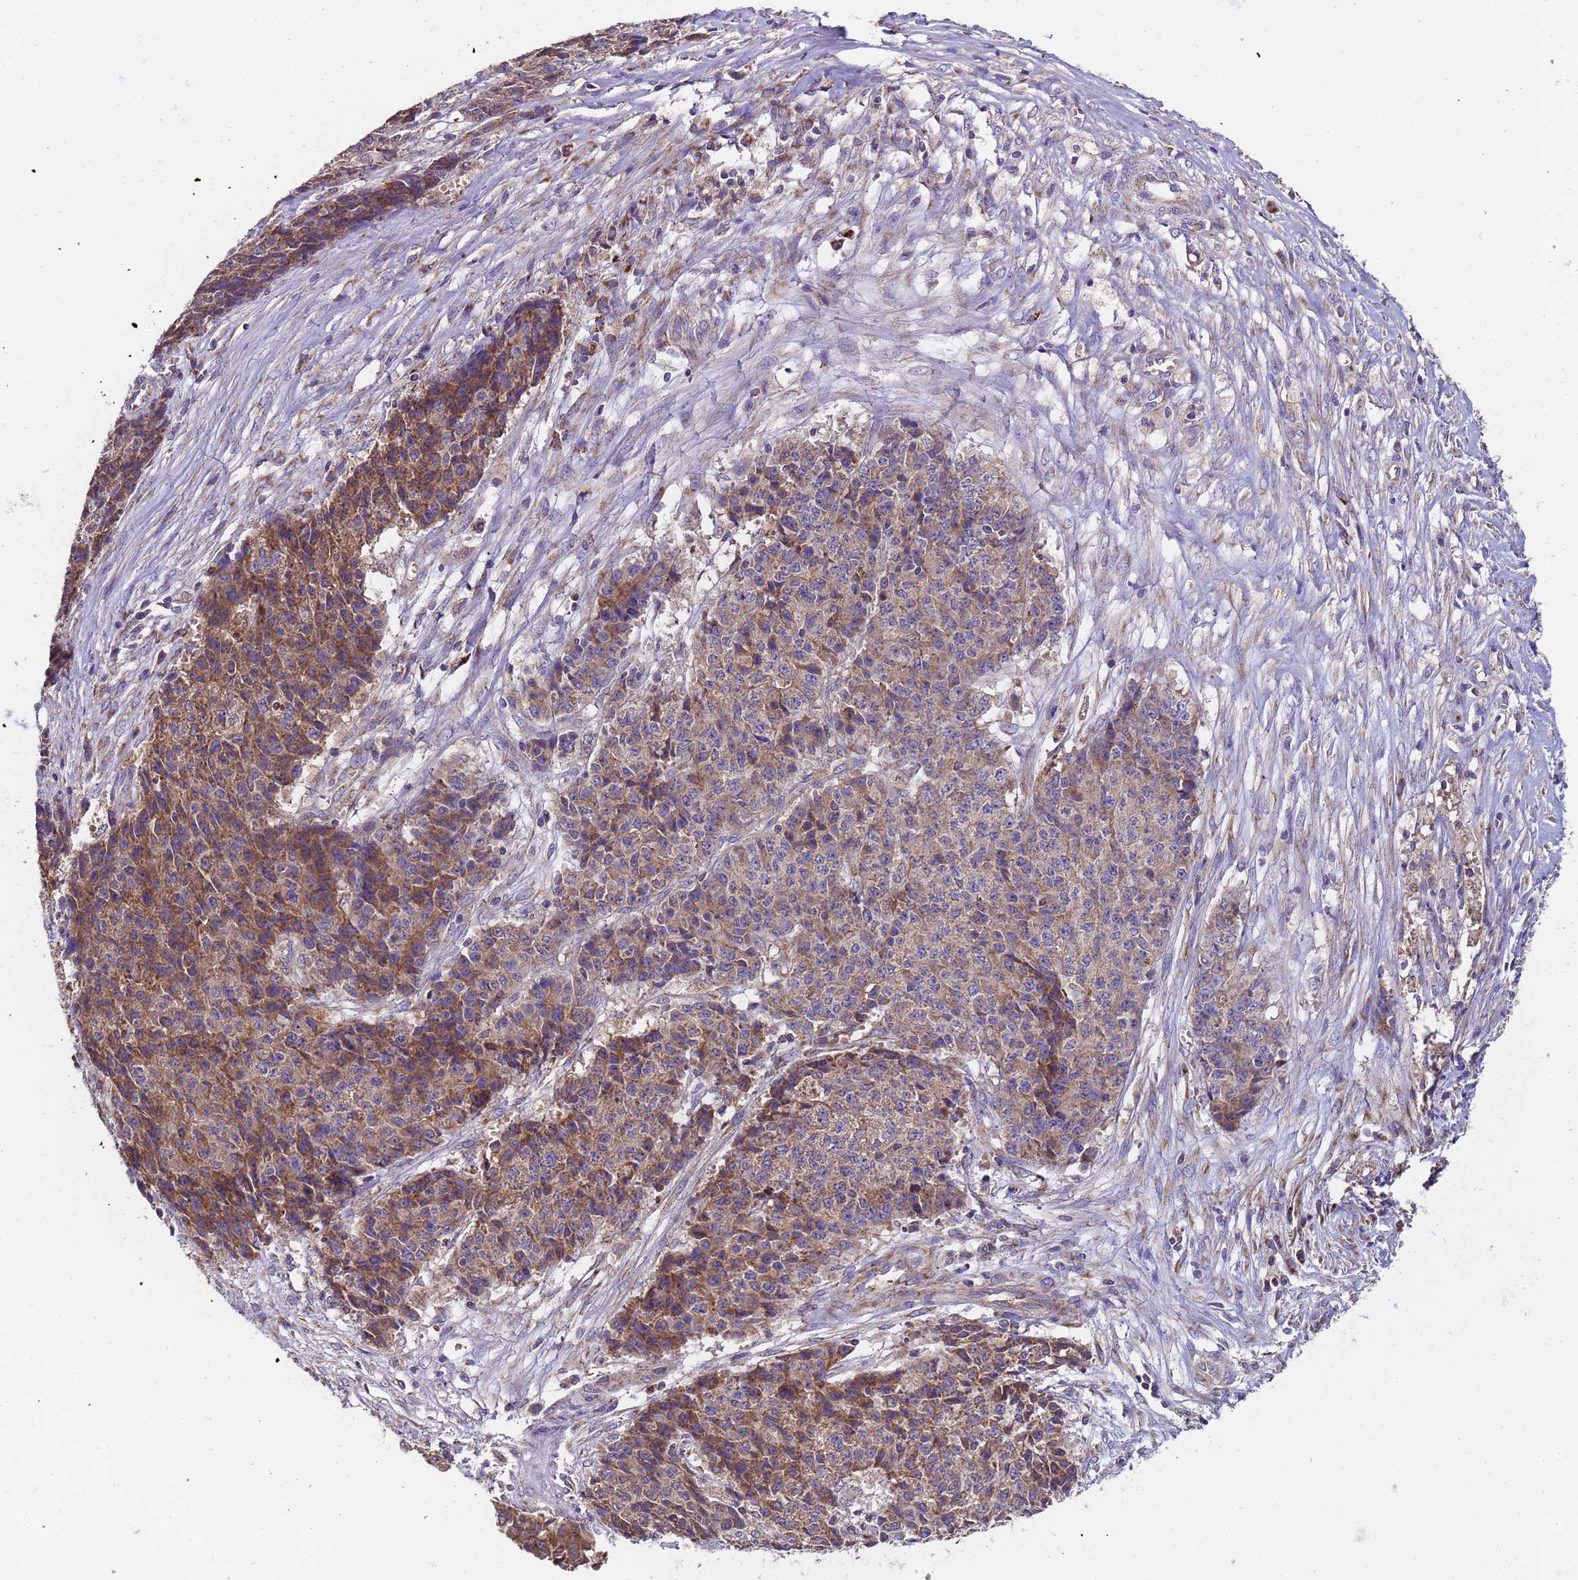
{"staining": {"intensity": "moderate", "quantity": ">75%", "location": "cytoplasmic/membranous"}, "tissue": "ovarian cancer", "cell_type": "Tumor cells", "image_type": "cancer", "snomed": [{"axis": "morphology", "description": "Carcinoma, endometroid"}, {"axis": "topography", "description": "Ovary"}], "caption": "Immunohistochemistry (IHC) (DAB) staining of ovarian endometroid carcinoma exhibits moderate cytoplasmic/membranous protein staining in approximately >75% of tumor cells.", "gene": "TMEM126A", "patient": {"sex": "female", "age": 42}}